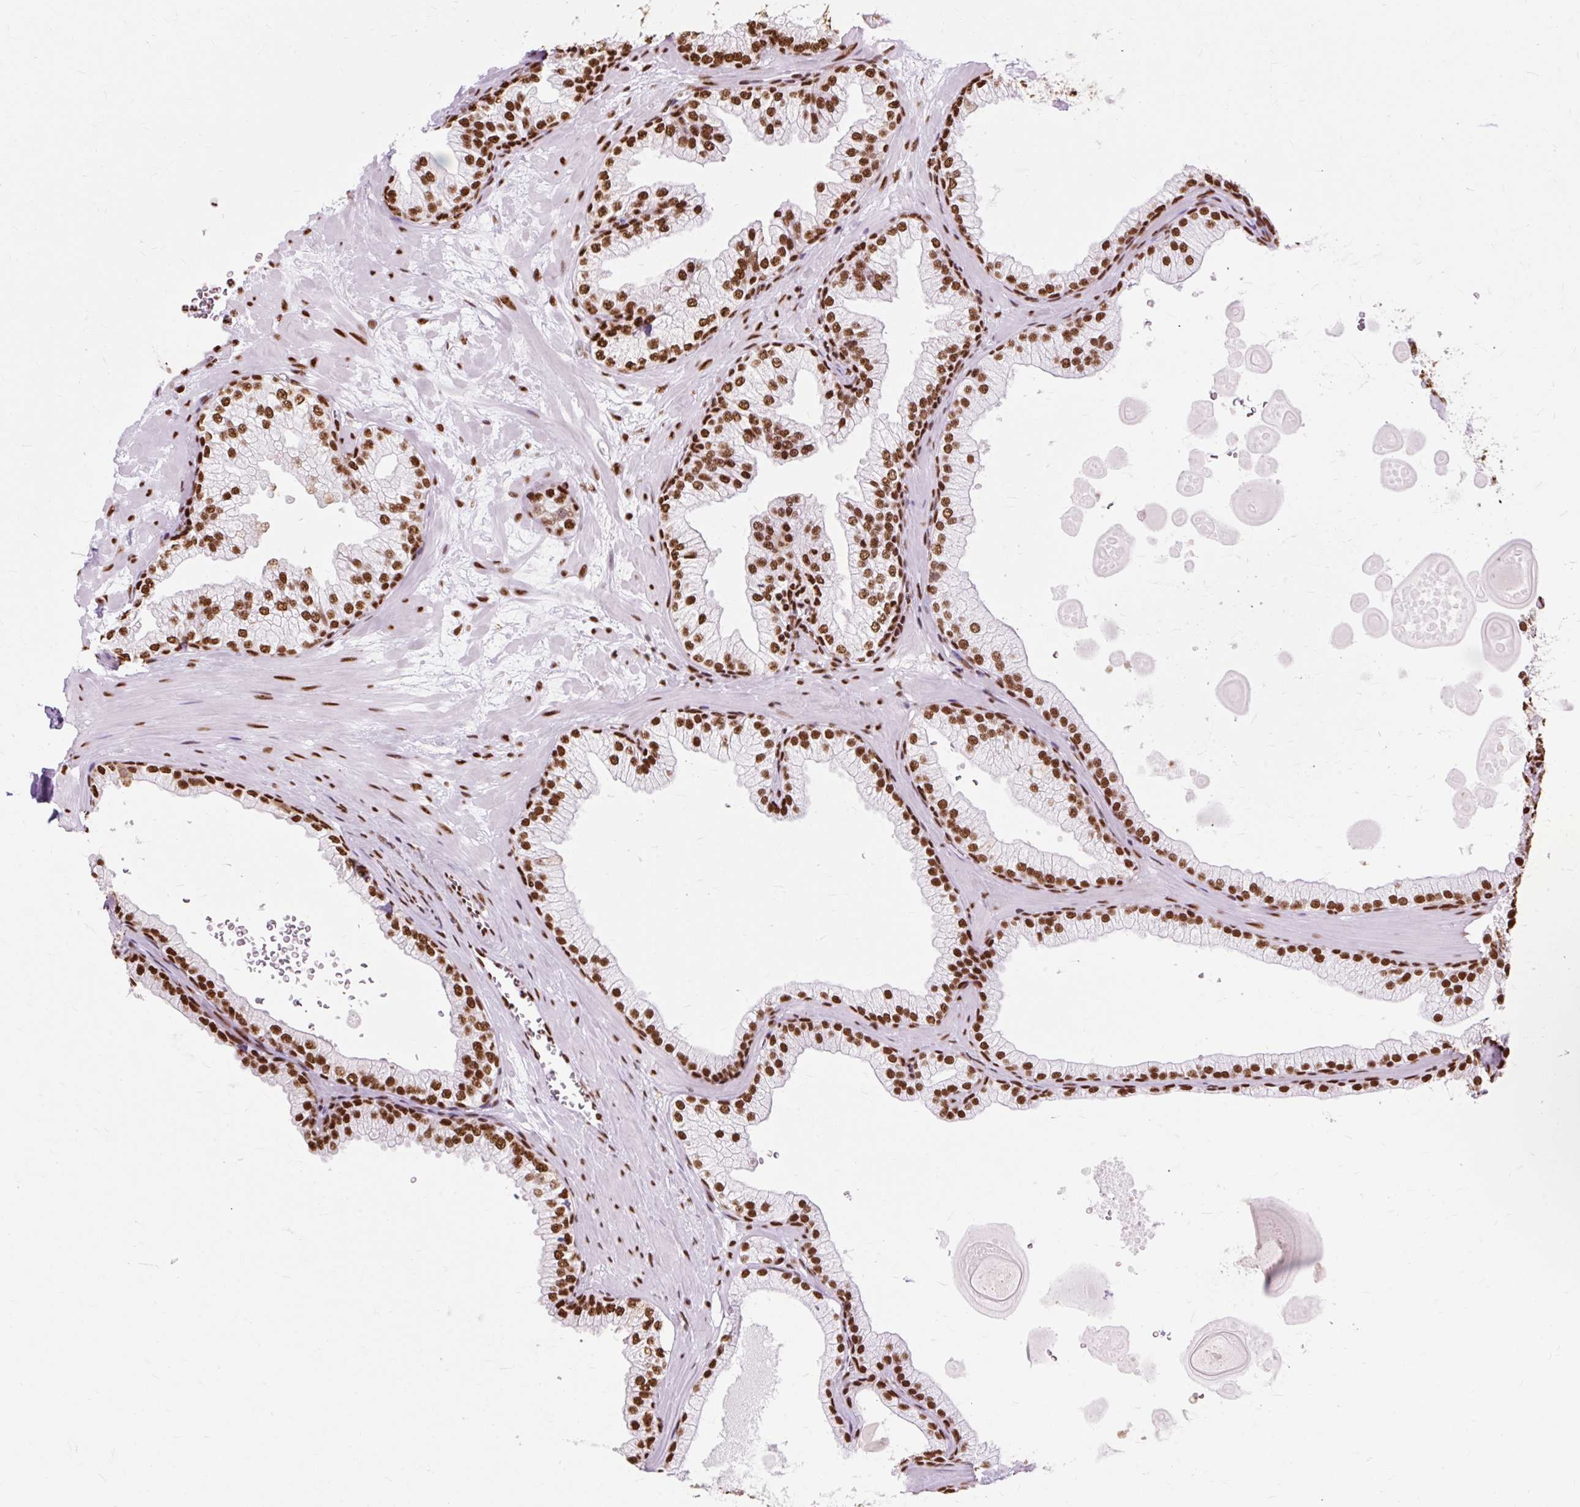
{"staining": {"intensity": "strong", "quantity": ">75%", "location": "nuclear"}, "tissue": "prostate", "cell_type": "Glandular cells", "image_type": "normal", "snomed": [{"axis": "morphology", "description": "Normal tissue, NOS"}, {"axis": "topography", "description": "Prostate"}, {"axis": "topography", "description": "Peripheral nerve tissue"}], "caption": "An image showing strong nuclear staining in about >75% of glandular cells in benign prostate, as visualized by brown immunohistochemical staining.", "gene": "XRCC6", "patient": {"sex": "male", "age": 61}}